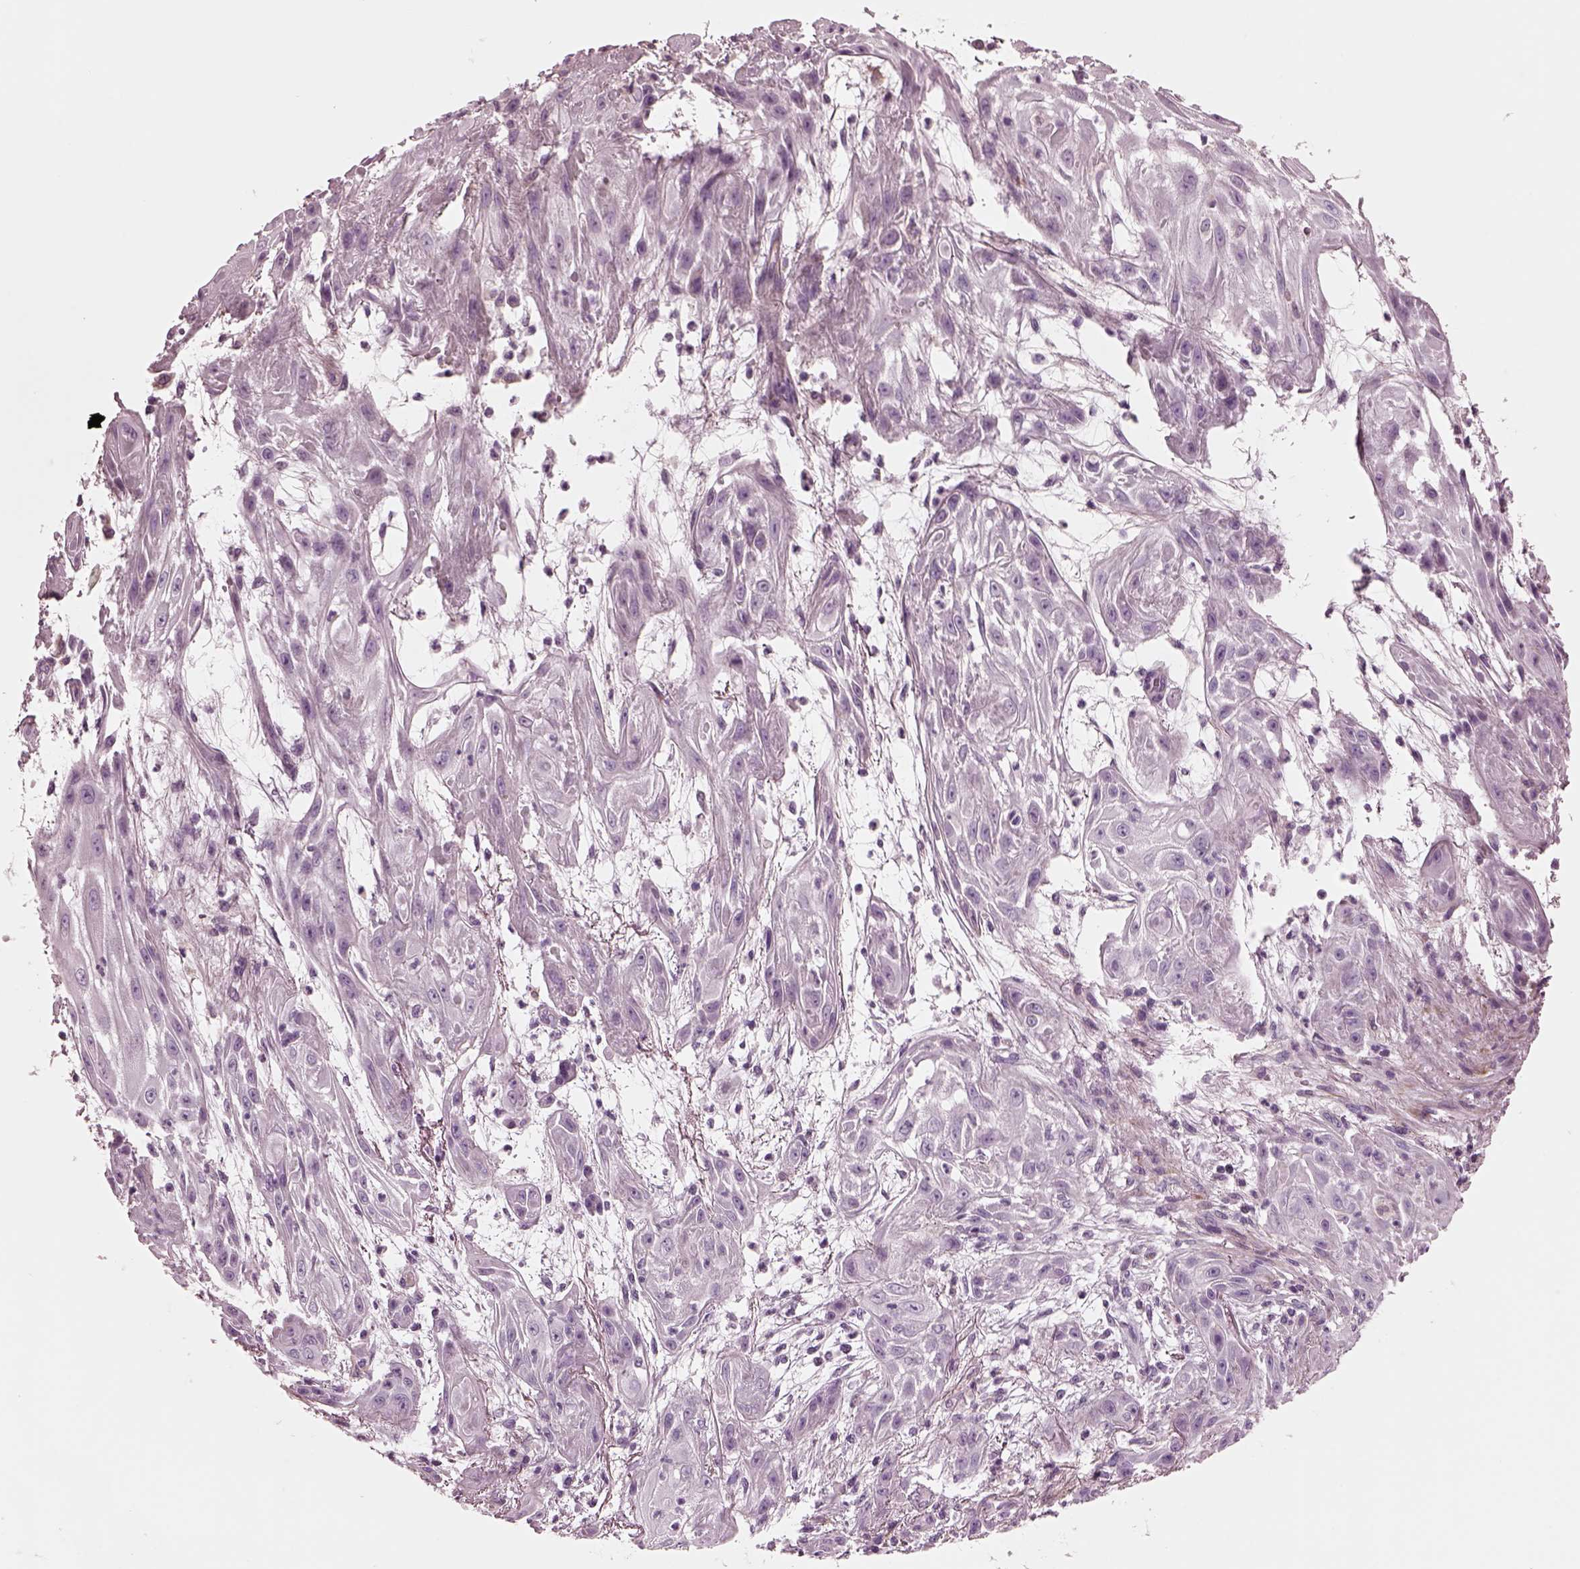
{"staining": {"intensity": "negative", "quantity": "none", "location": "none"}, "tissue": "skin cancer", "cell_type": "Tumor cells", "image_type": "cancer", "snomed": [{"axis": "morphology", "description": "Squamous cell carcinoma, NOS"}, {"axis": "topography", "description": "Skin"}], "caption": "DAB immunohistochemical staining of skin cancer (squamous cell carcinoma) shows no significant staining in tumor cells.", "gene": "GDF11", "patient": {"sex": "male", "age": 62}}